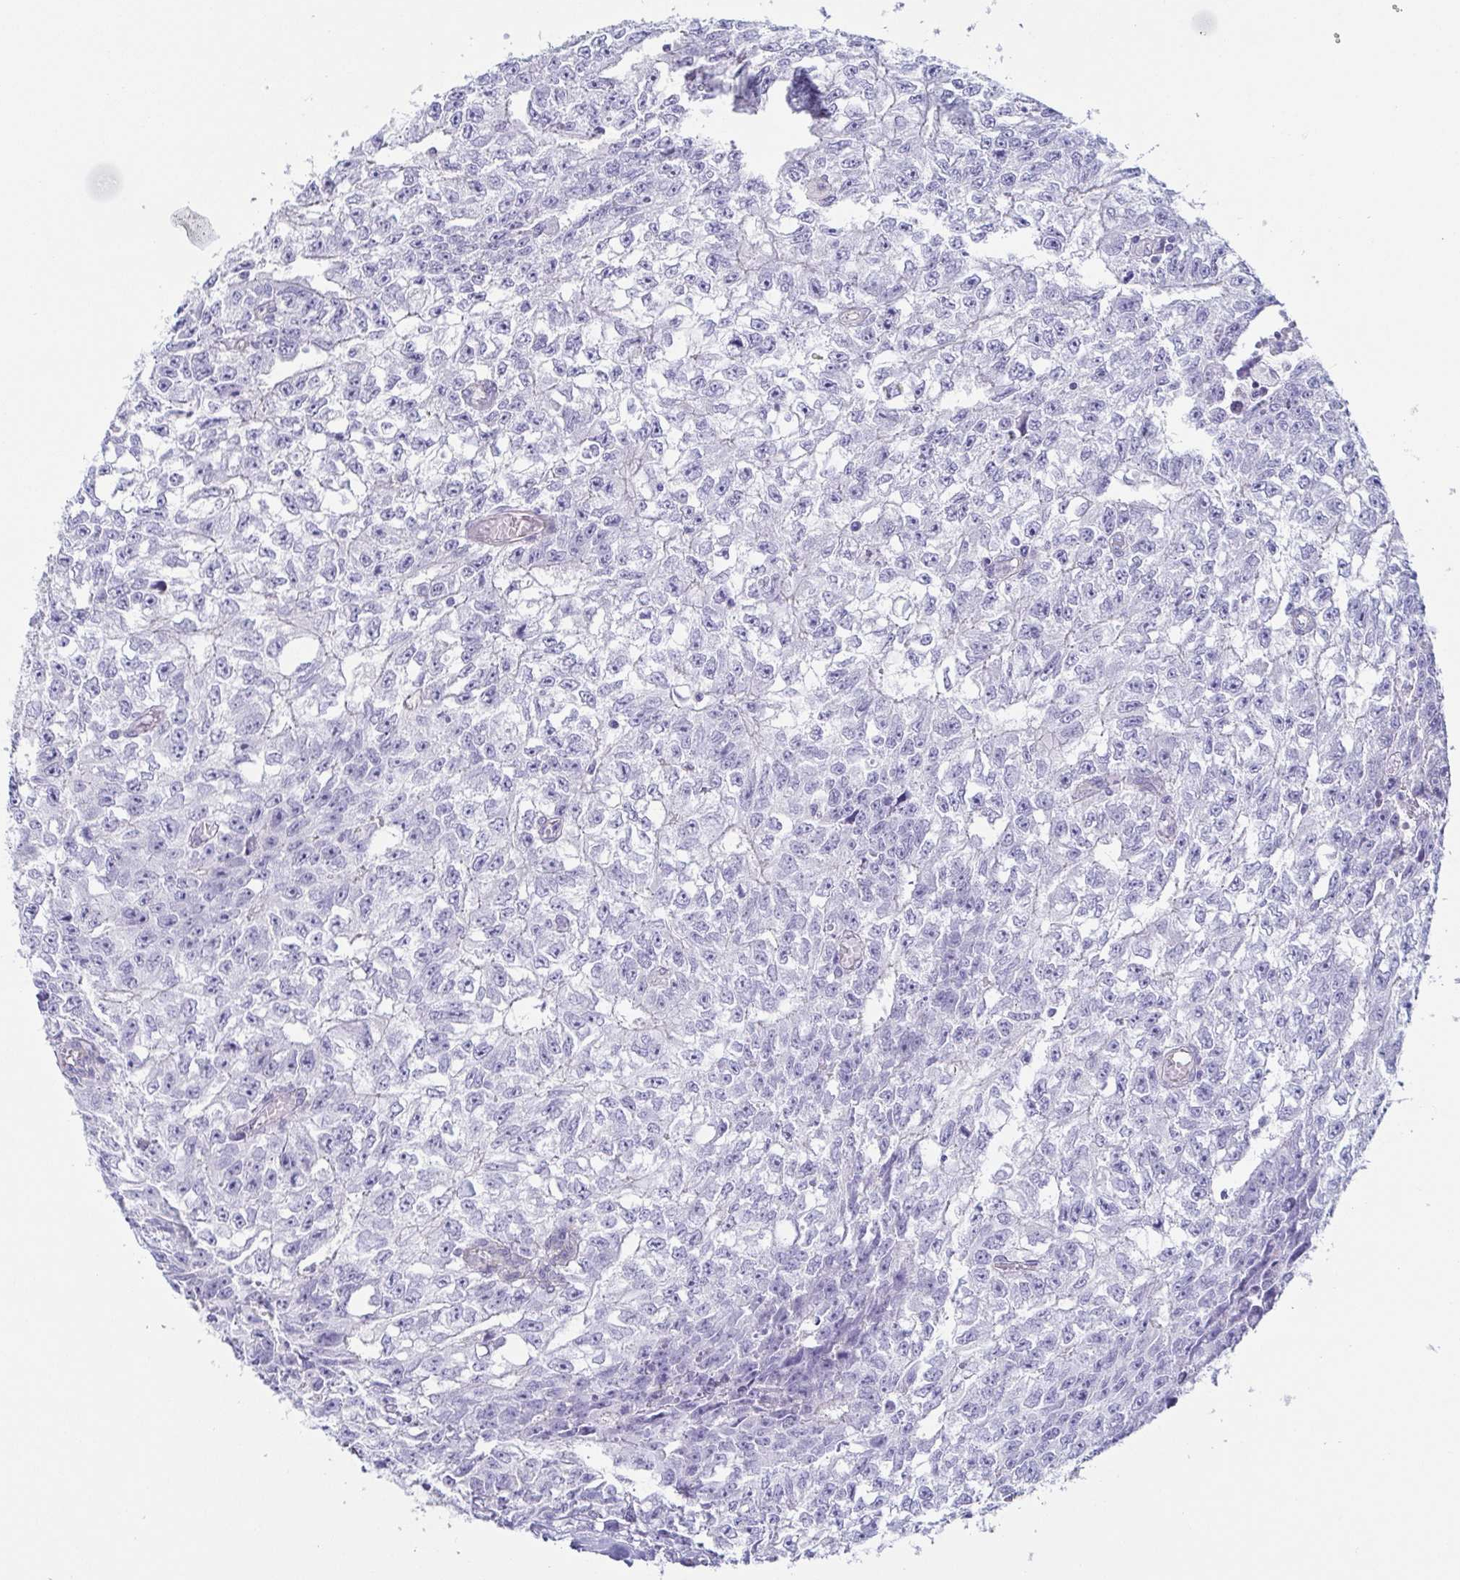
{"staining": {"intensity": "negative", "quantity": "none", "location": "none"}, "tissue": "testis cancer", "cell_type": "Tumor cells", "image_type": "cancer", "snomed": [{"axis": "morphology", "description": "Carcinoma, Embryonal, NOS"}, {"axis": "morphology", "description": "Teratoma, malignant, NOS"}, {"axis": "topography", "description": "Testis"}], "caption": "Tumor cells are negative for brown protein staining in testis embryonal carcinoma. (Brightfield microscopy of DAB (3,3'-diaminobenzidine) immunohistochemistry at high magnification).", "gene": "PRR4", "patient": {"sex": "male", "age": 24}}